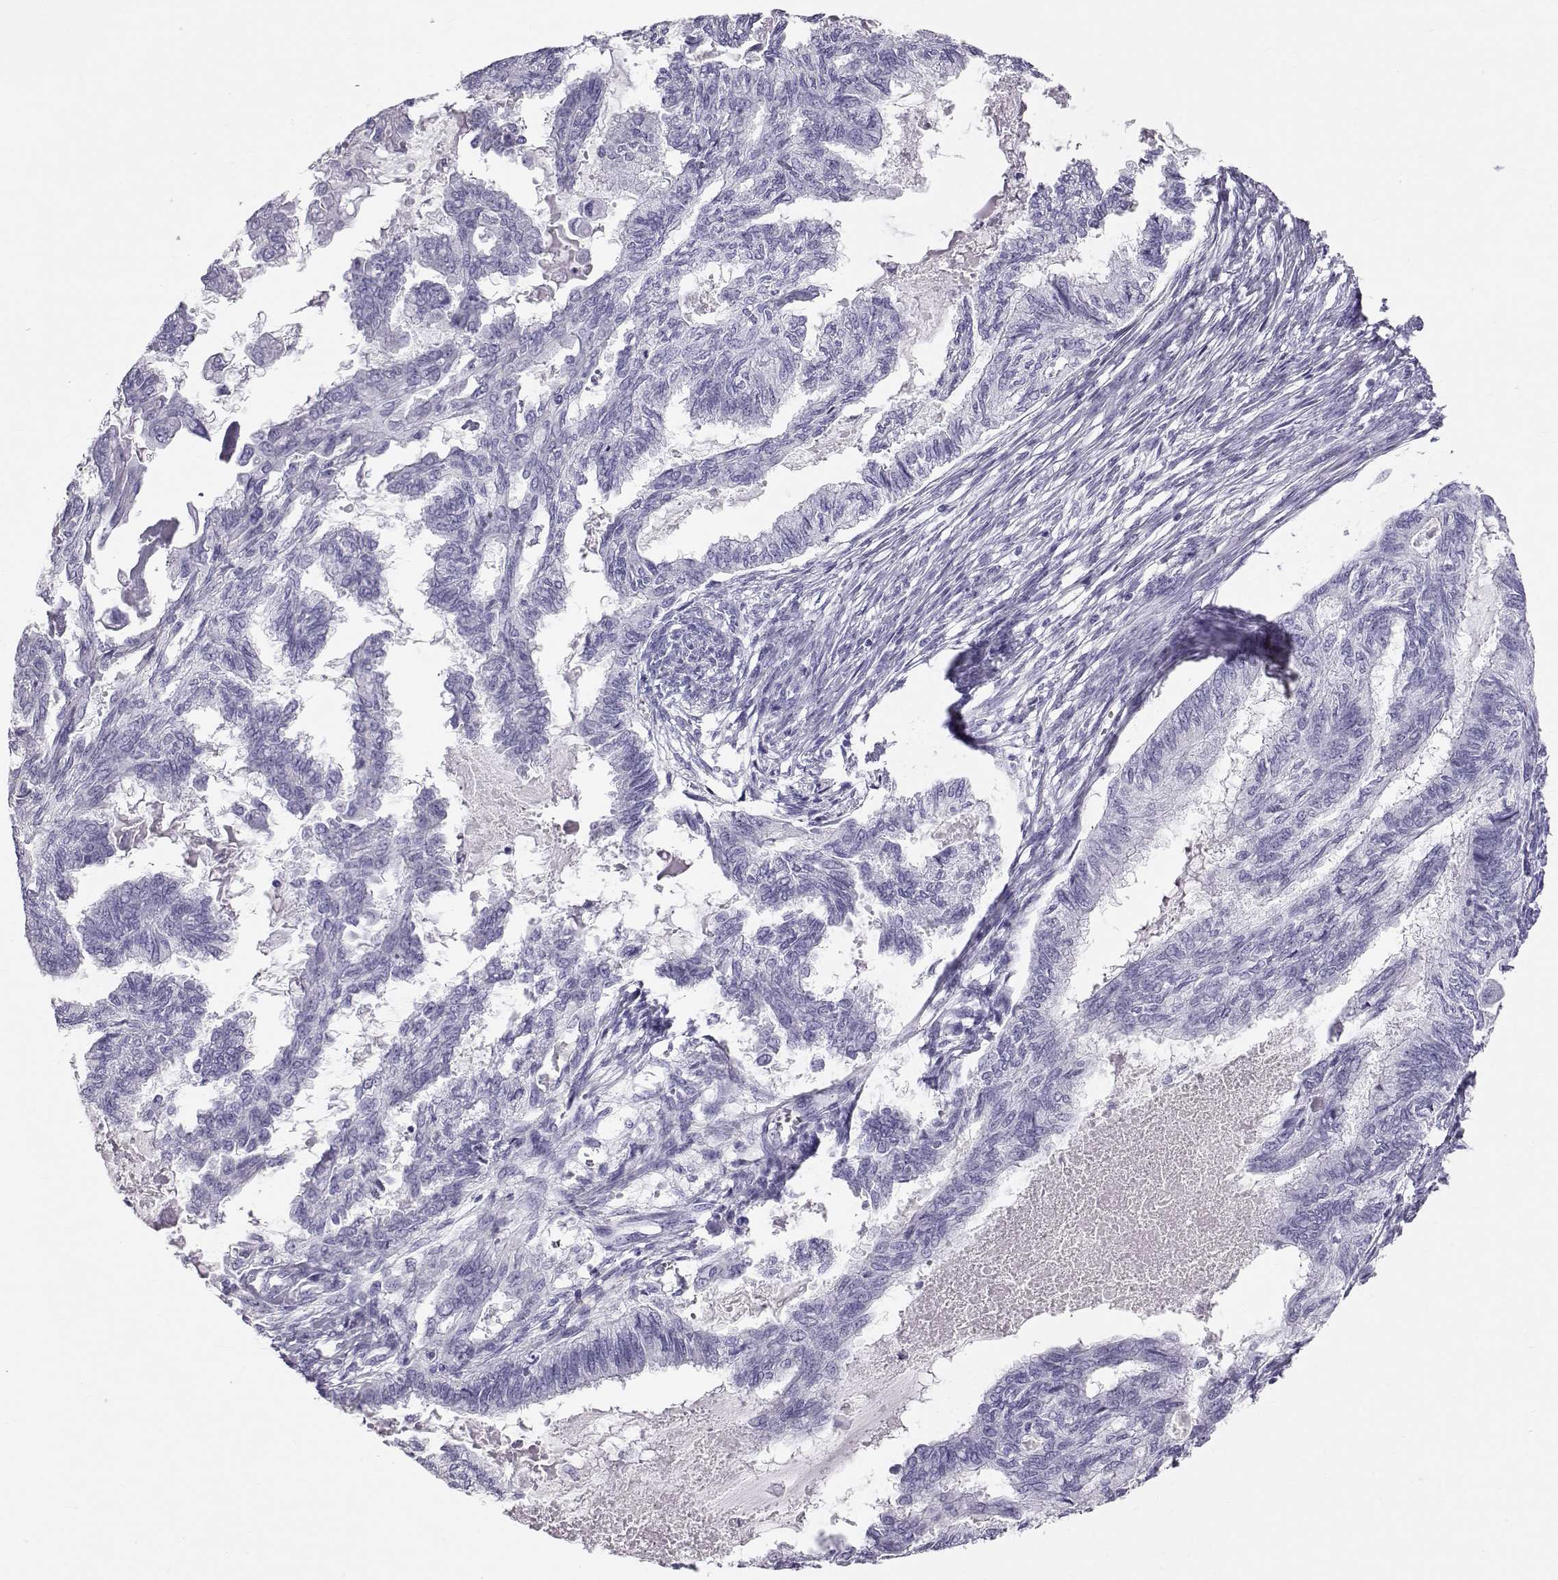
{"staining": {"intensity": "negative", "quantity": "none", "location": "none"}, "tissue": "endometrial cancer", "cell_type": "Tumor cells", "image_type": "cancer", "snomed": [{"axis": "morphology", "description": "Adenocarcinoma, NOS"}, {"axis": "topography", "description": "Endometrium"}], "caption": "This is an IHC micrograph of endometrial adenocarcinoma. There is no positivity in tumor cells.", "gene": "RD3", "patient": {"sex": "female", "age": 86}}